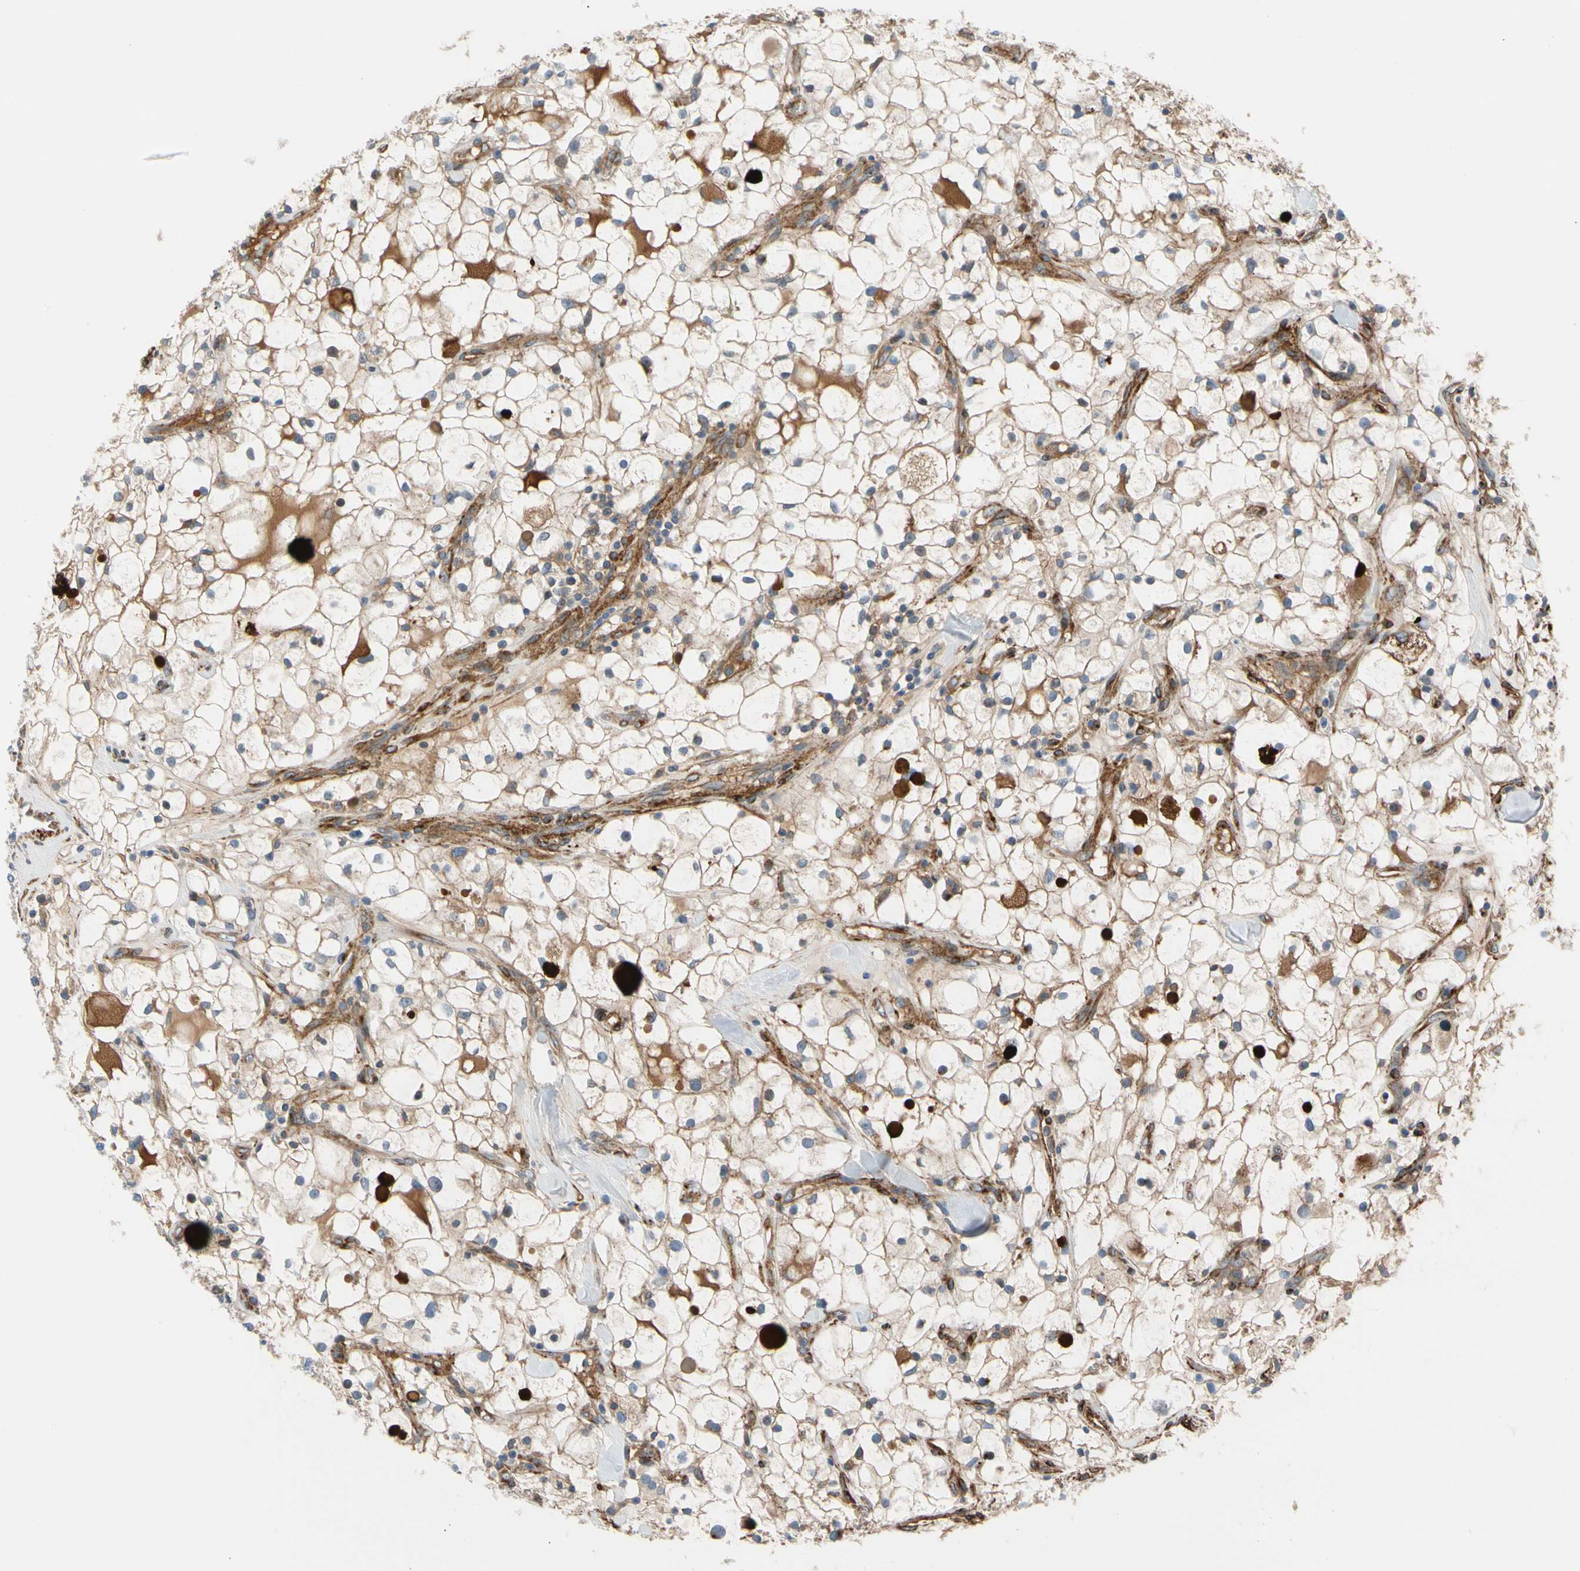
{"staining": {"intensity": "weak", "quantity": "<25%", "location": "cytoplasmic/membranous"}, "tissue": "renal cancer", "cell_type": "Tumor cells", "image_type": "cancer", "snomed": [{"axis": "morphology", "description": "Adenocarcinoma, NOS"}, {"axis": "topography", "description": "Kidney"}], "caption": "IHC photomicrograph of neoplastic tissue: renal cancer (adenocarcinoma) stained with DAB demonstrates no significant protein expression in tumor cells.", "gene": "ENTREP3", "patient": {"sex": "female", "age": 60}}